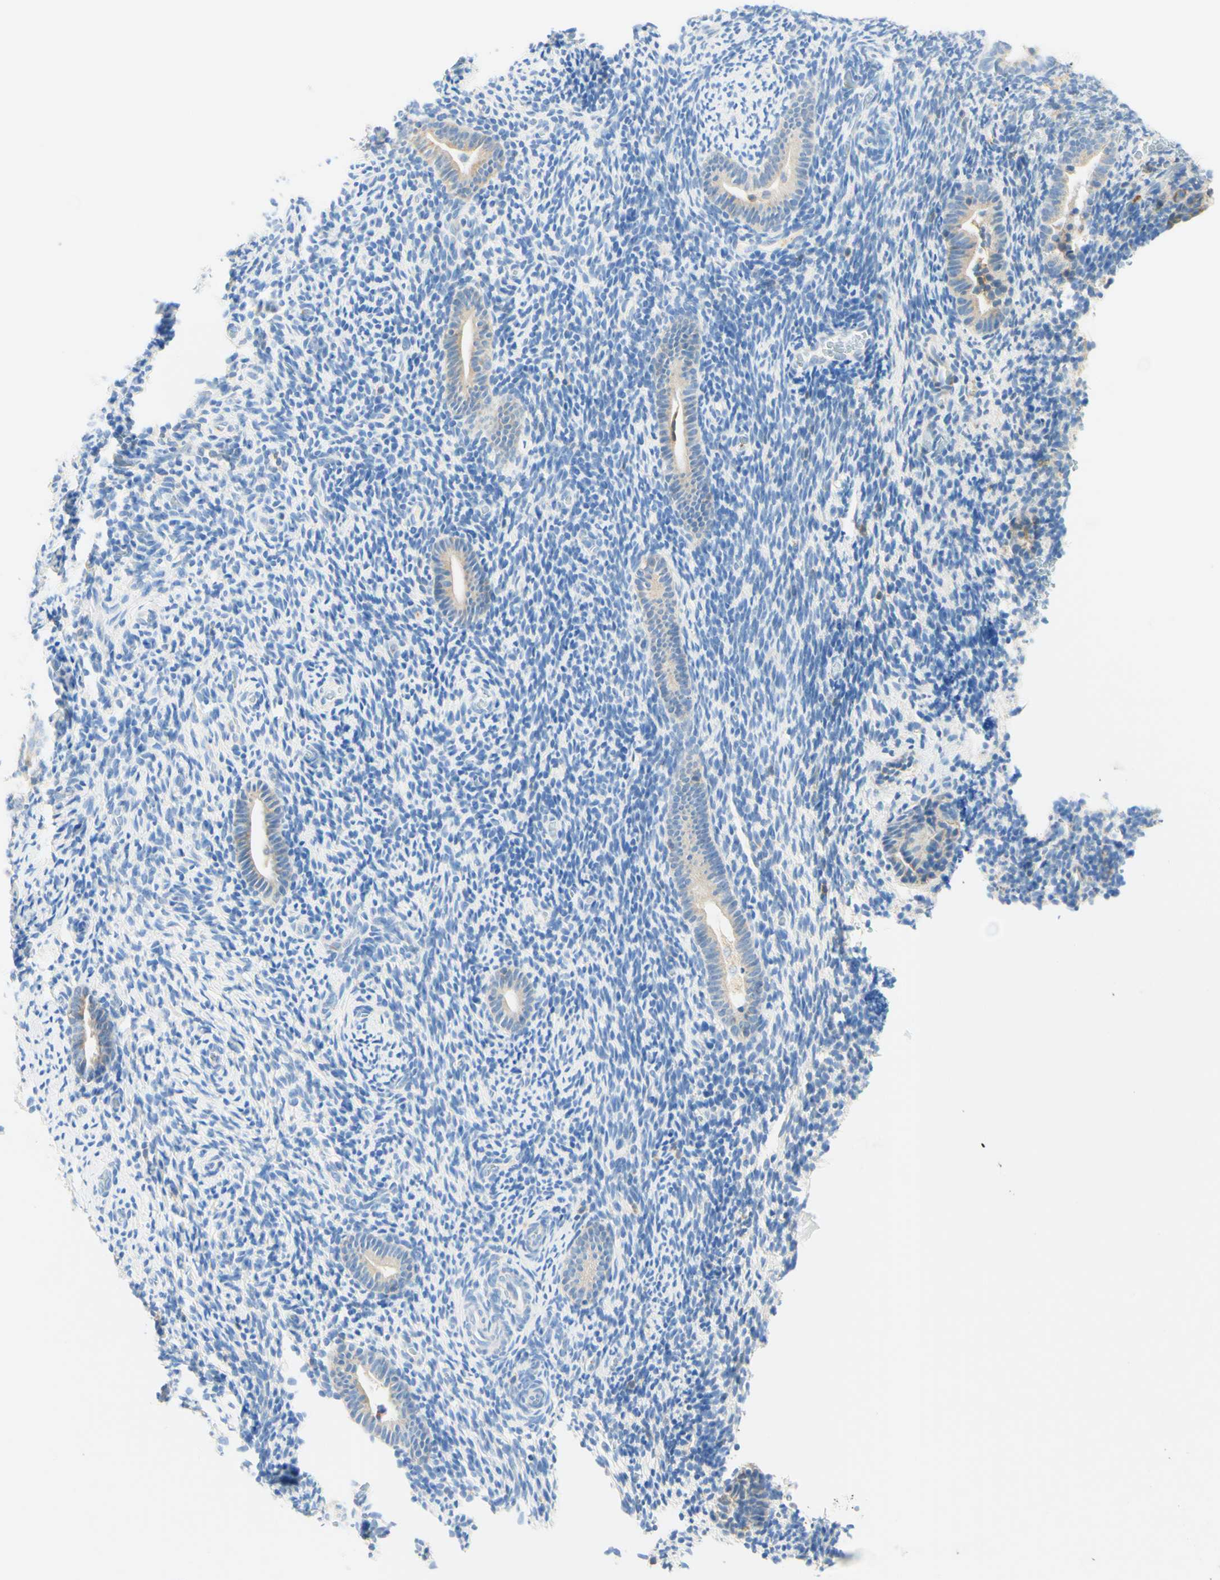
{"staining": {"intensity": "negative", "quantity": "none", "location": "none"}, "tissue": "endometrium", "cell_type": "Cells in endometrial stroma", "image_type": "normal", "snomed": [{"axis": "morphology", "description": "Normal tissue, NOS"}, {"axis": "topography", "description": "Endometrium"}], "caption": "The IHC histopathology image has no significant staining in cells in endometrial stroma of endometrium. (DAB immunohistochemistry visualized using brightfield microscopy, high magnification).", "gene": "LAT", "patient": {"sex": "female", "age": 51}}